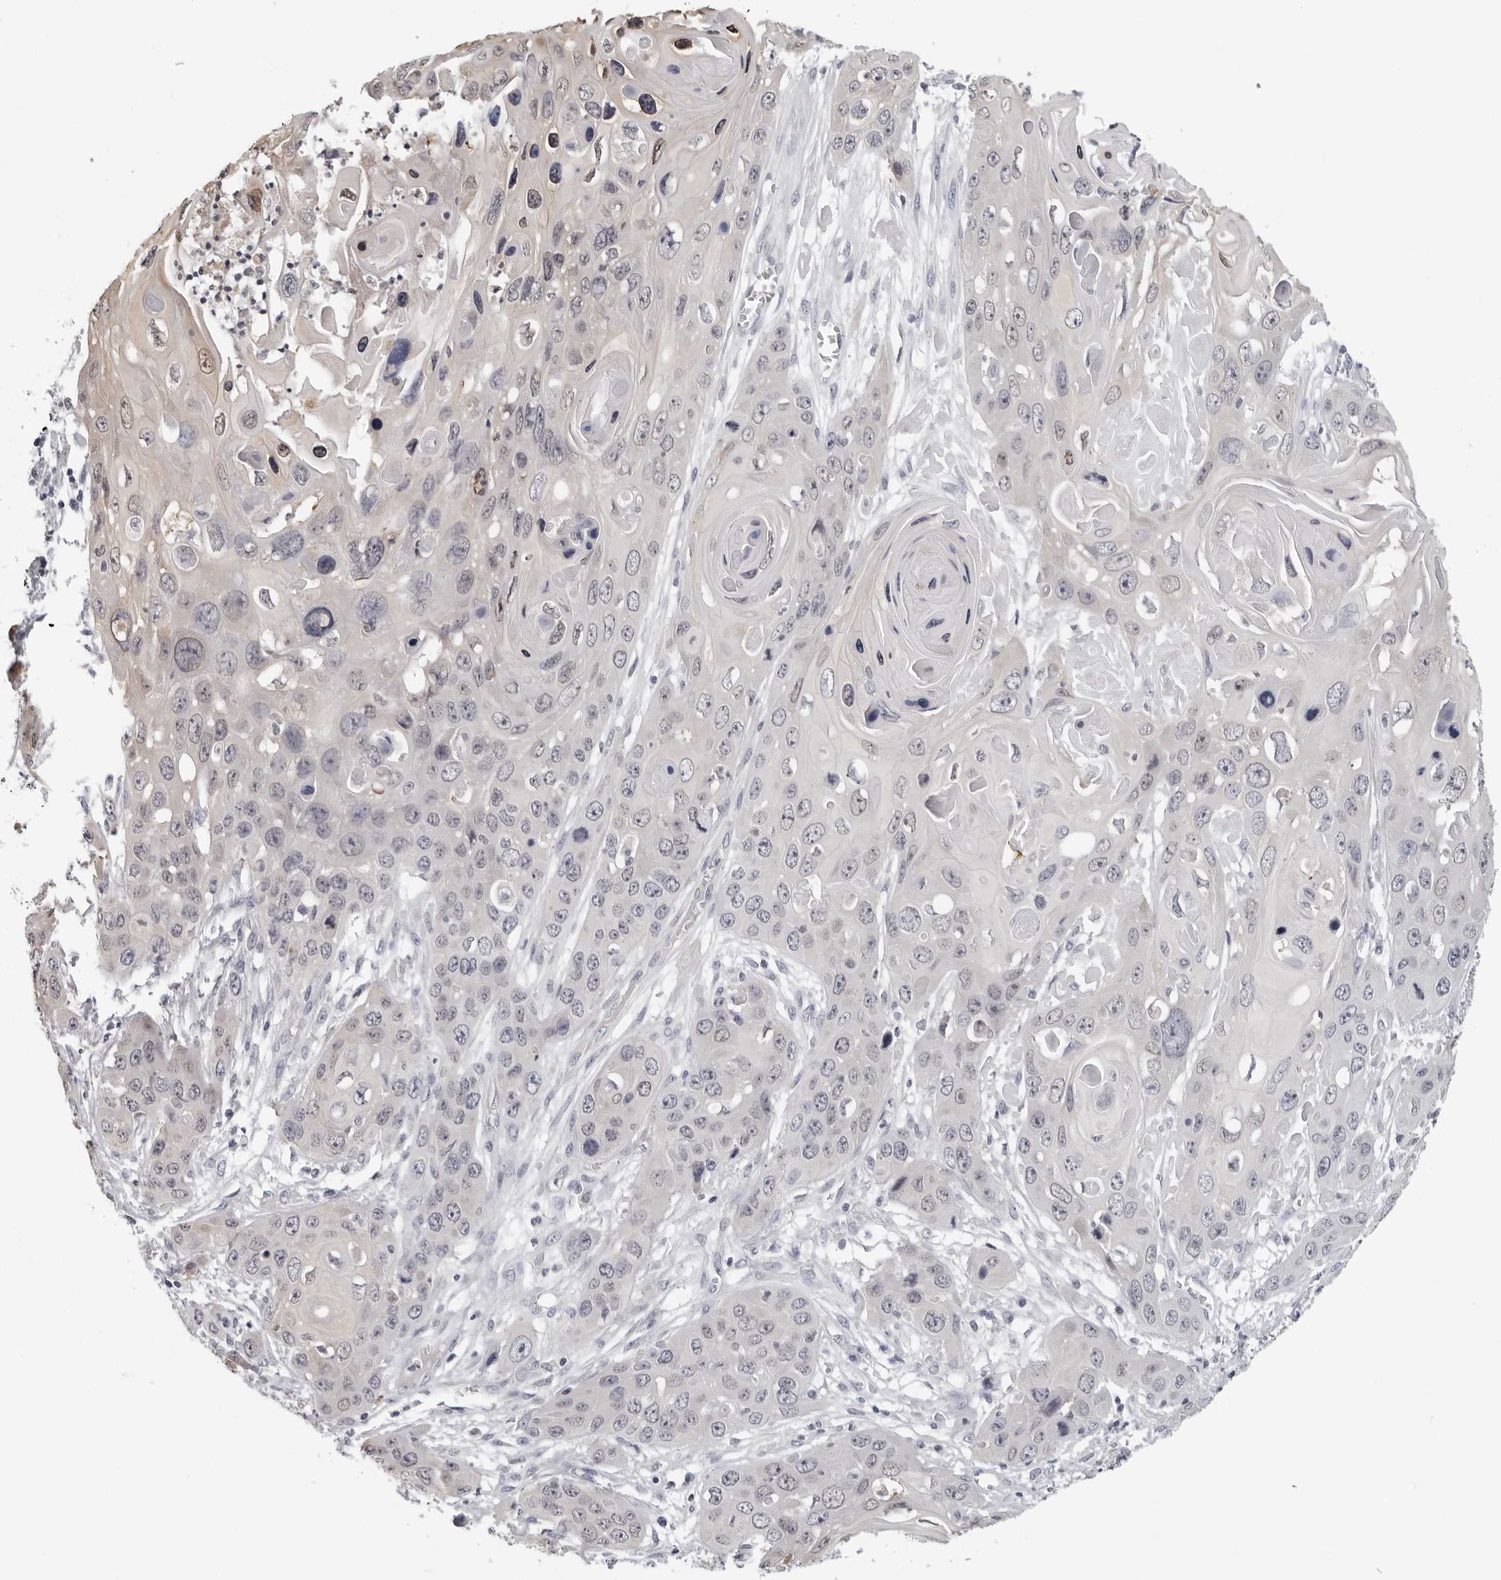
{"staining": {"intensity": "negative", "quantity": "none", "location": "none"}, "tissue": "skin cancer", "cell_type": "Tumor cells", "image_type": "cancer", "snomed": [{"axis": "morphology", "description": "Squamous cell carcinoma, NOS"}, {"axis": "topography", "description": "Skin"}], "caption": "IHC image of neoplastic tissue: skin squamous cell carcinoma stained with DAB shows no significant protein expression in tumor cells.", "gene": "CCDC28B", "patient": {"sex": "male", "age": 55}}